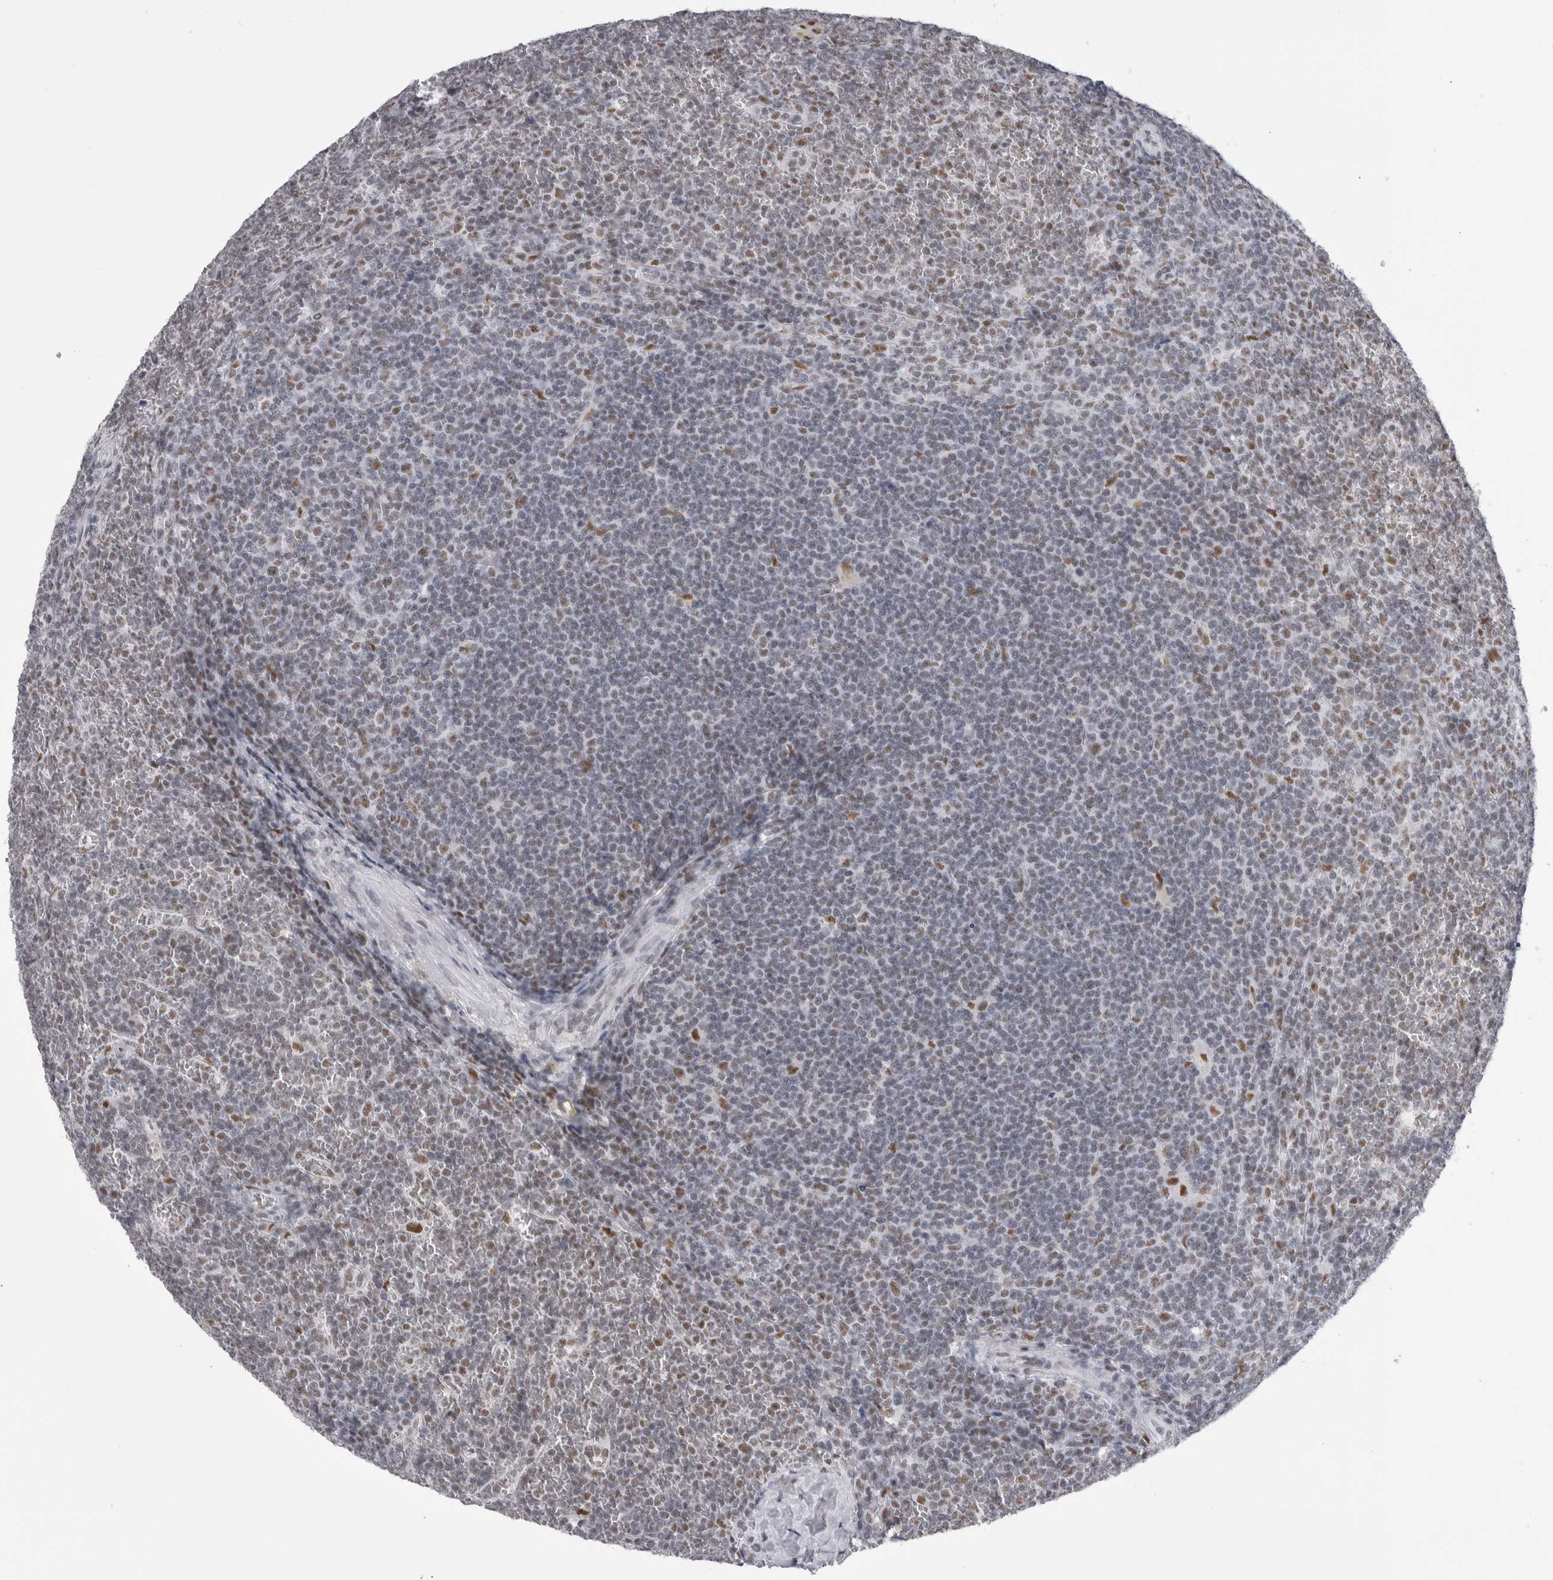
{"staining": {"intensity": "weak", "quantity": "25%-75%", "location": "nuclear"}, "tissue": "lymphoma", "cell_type": "Tumor cells", "image_type": "cancer", "snomed": [{"axis": "morphology", "description": "Malignant lymphoma, non-Hodgkin's type, Low grade"}, {"axis": "topography", "description": "Spleen"}], "caption": "Protein staining of lymphoma tissue shows weak nuclear positivity in about 25%-75% of tumor cells.", "gene": "API5", "patient": {"sex": "female", "age": 19}}